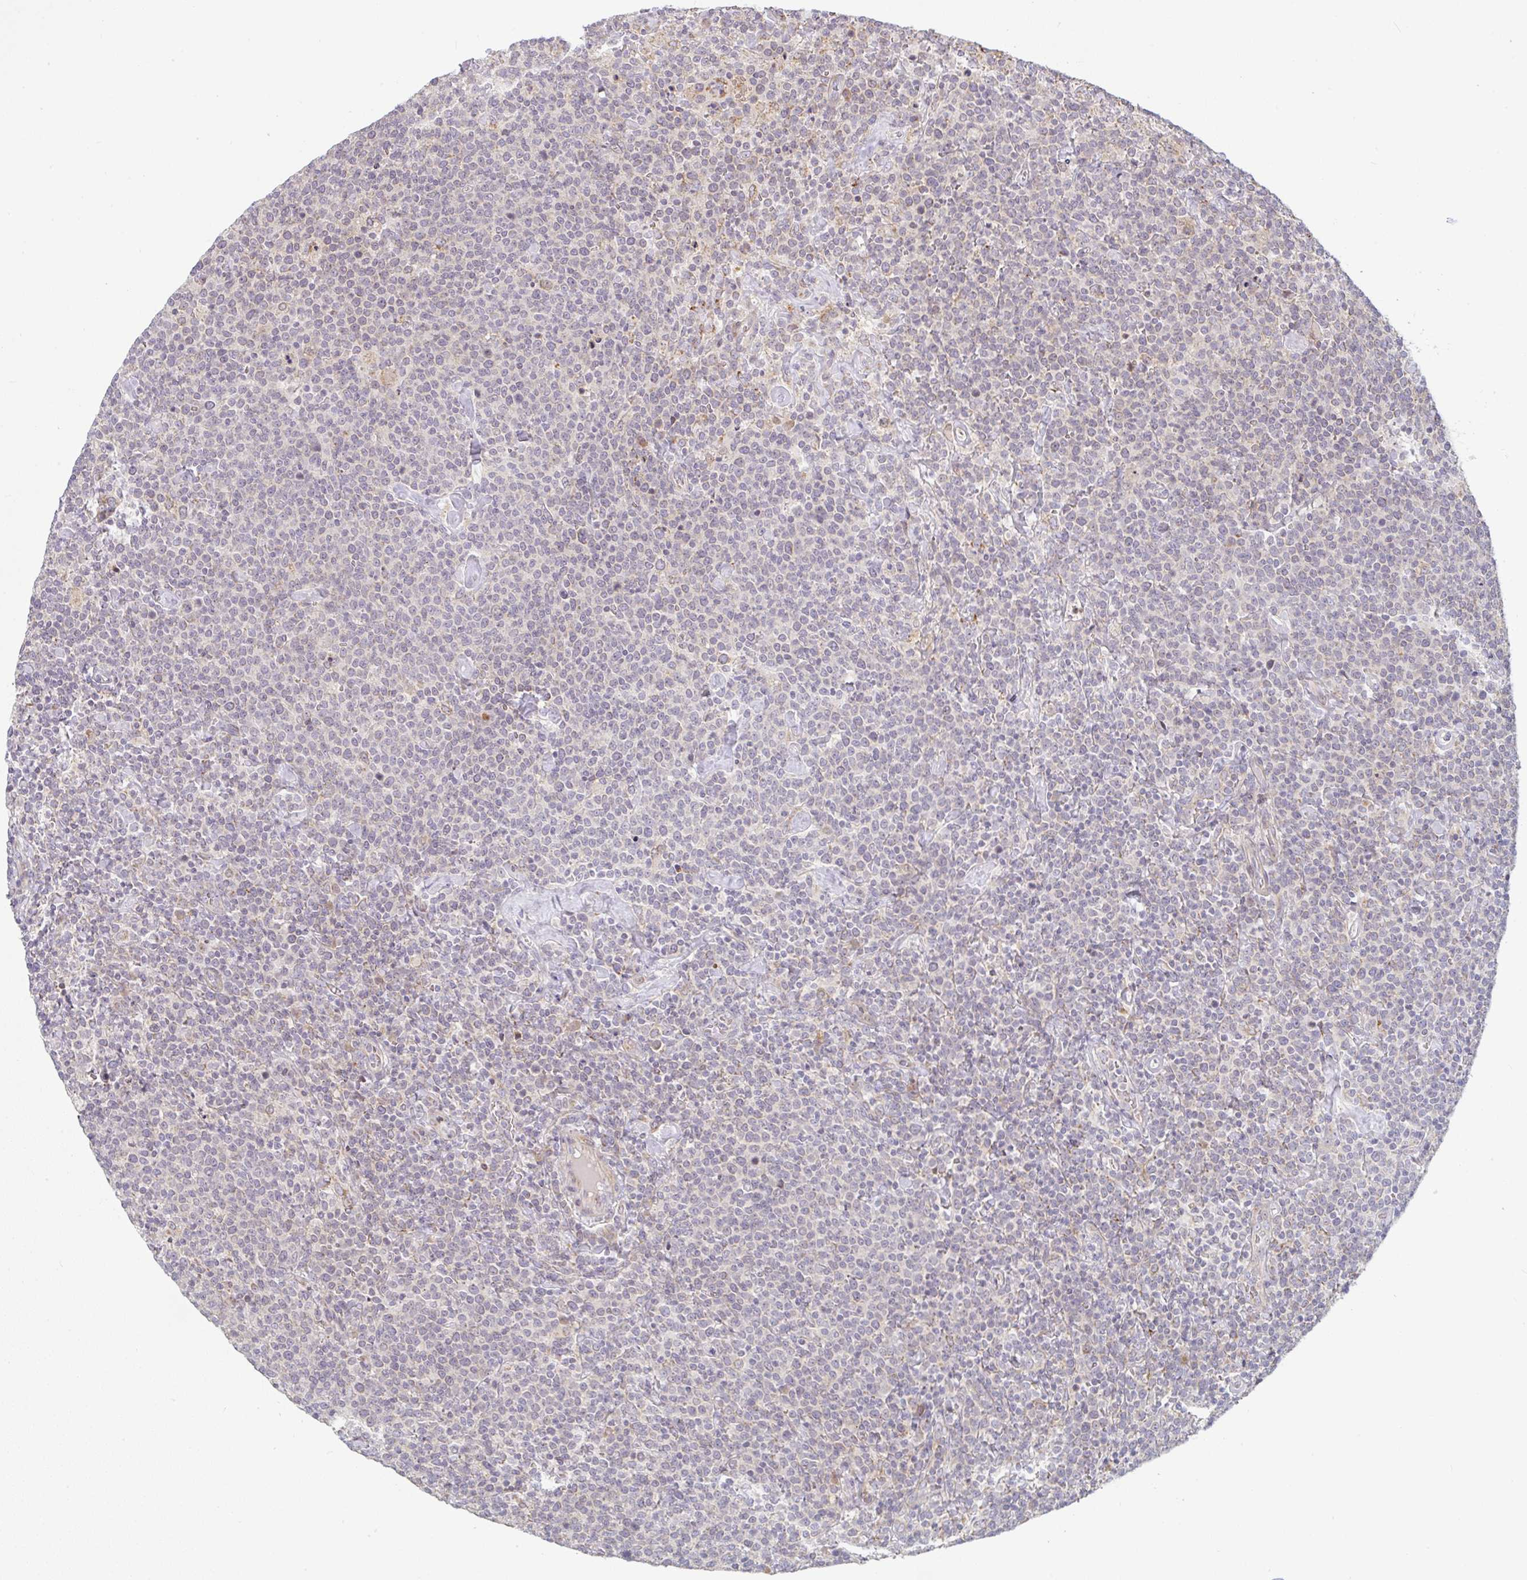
{"staining": {"intensity": "negative", "quantity": "none", "location": "none"}, "tissue": "lymphoma", "cell_type": "Tumor cells", "image_type": "cancer", "snomed": [{"axis": "morphology", "description": "Malignant lymphoma, non-Hodgkin's type, High grade"}, {"axis": "topography", "description": "Lymph node"}], "caption": "An image of high-grade malignant lymphoma, non-Hodgkin's type stained for a protein shows no brown staining in tumor cells.", "gene": "MOB1A", "patient": {"sex": "male", "age": 61}}